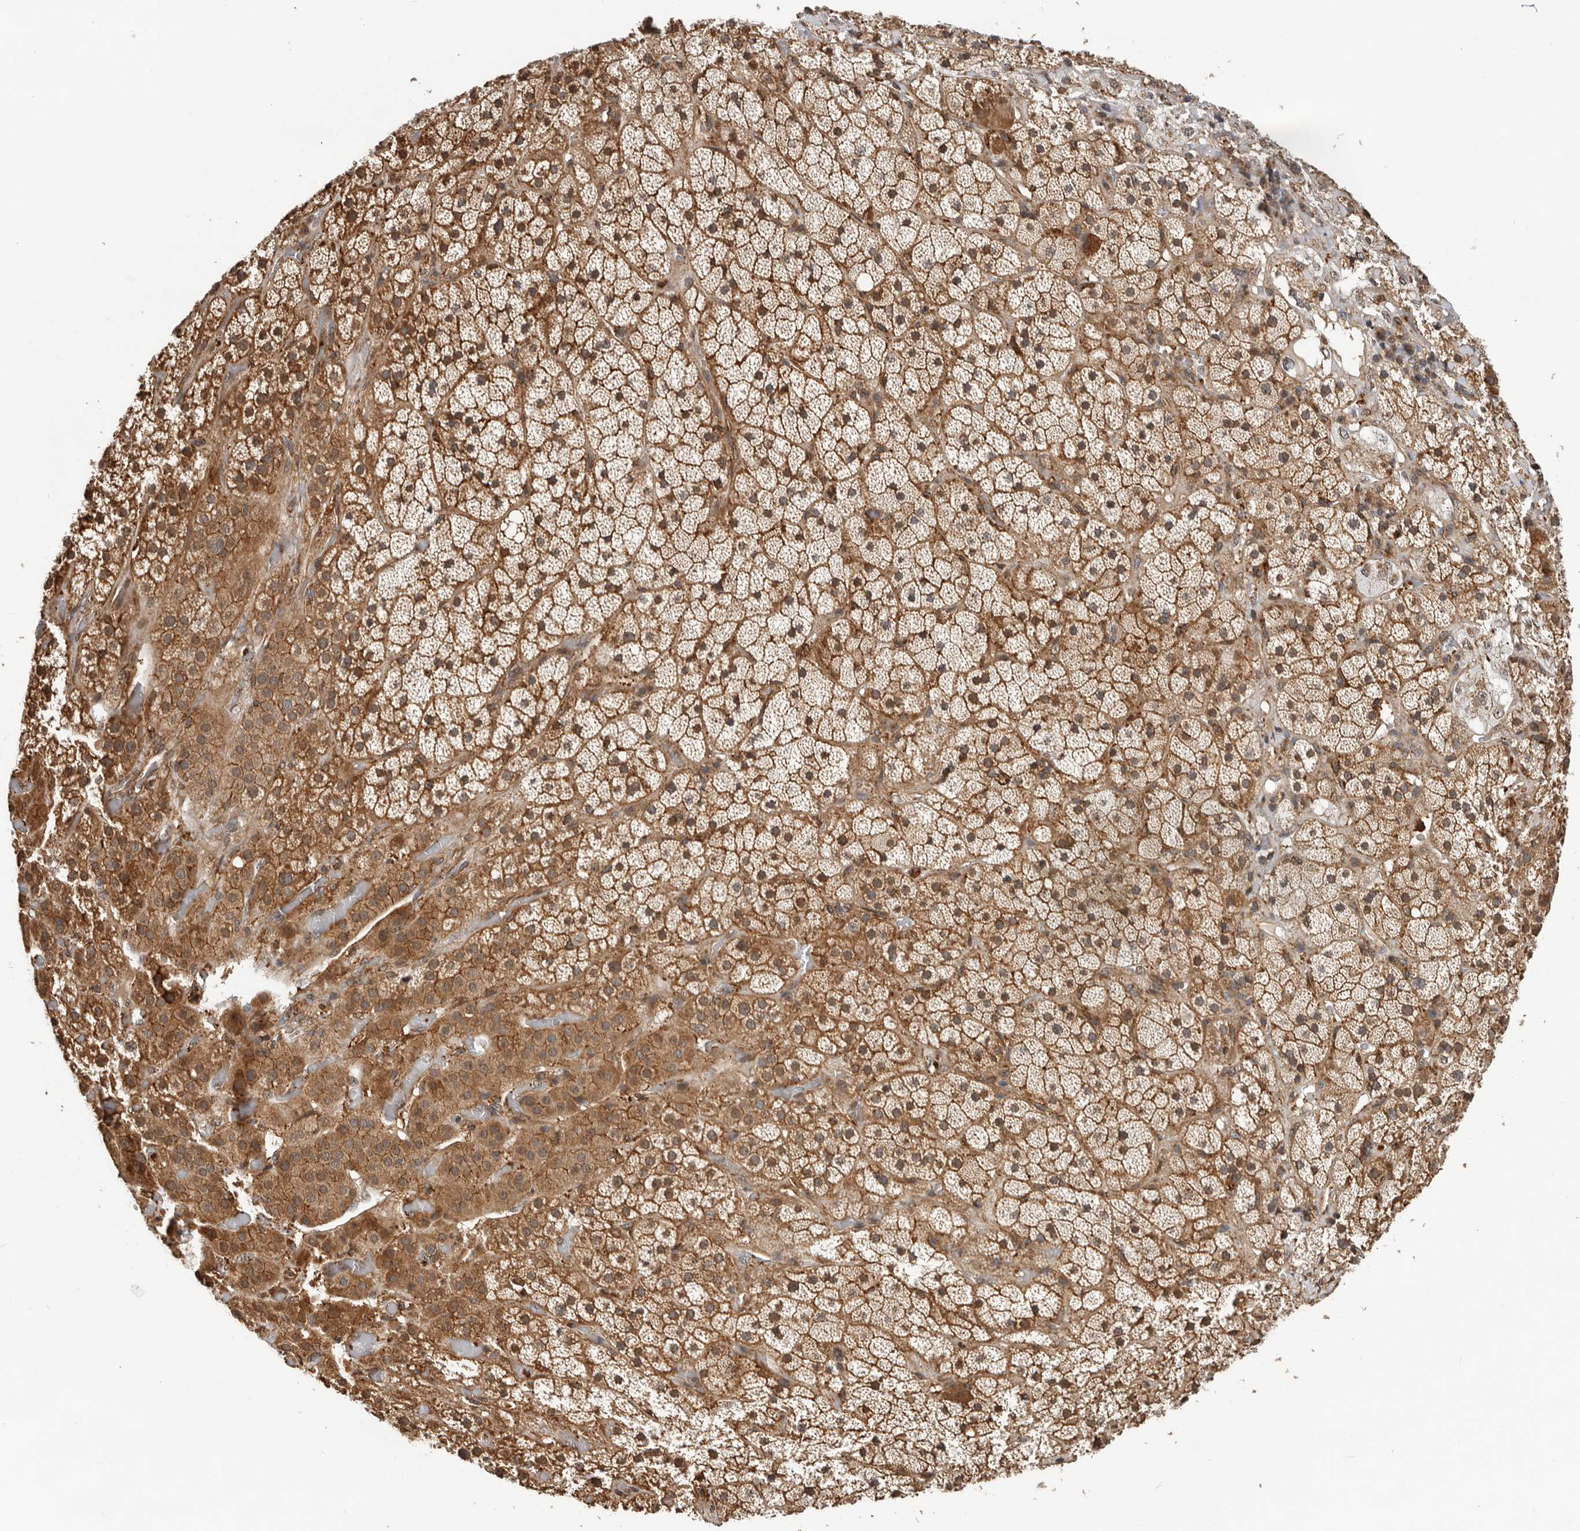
{"staining": {"intensity": "moderate", "quantity": ">75%", "location": "cytoplasmic/membranous,nuclear"}, "tissue": "adrenal gland", "cell_type": "Glandular cells", "image_type": "normal", "snomed": [{"axis": "morphology", "description": "Normal tissue, NOS"}, {"axis": "topography", "description": "Adrenal gland"}], "caption": "Immunohistochemical staining of benign adrenal gland displays >75% levels of moderate cytoplasmic/membranous,nuclear protein positivity in approximately >75% of glandular cells.", "gene": "RNF157", "patient": {"sex": "male", "age": 57}}